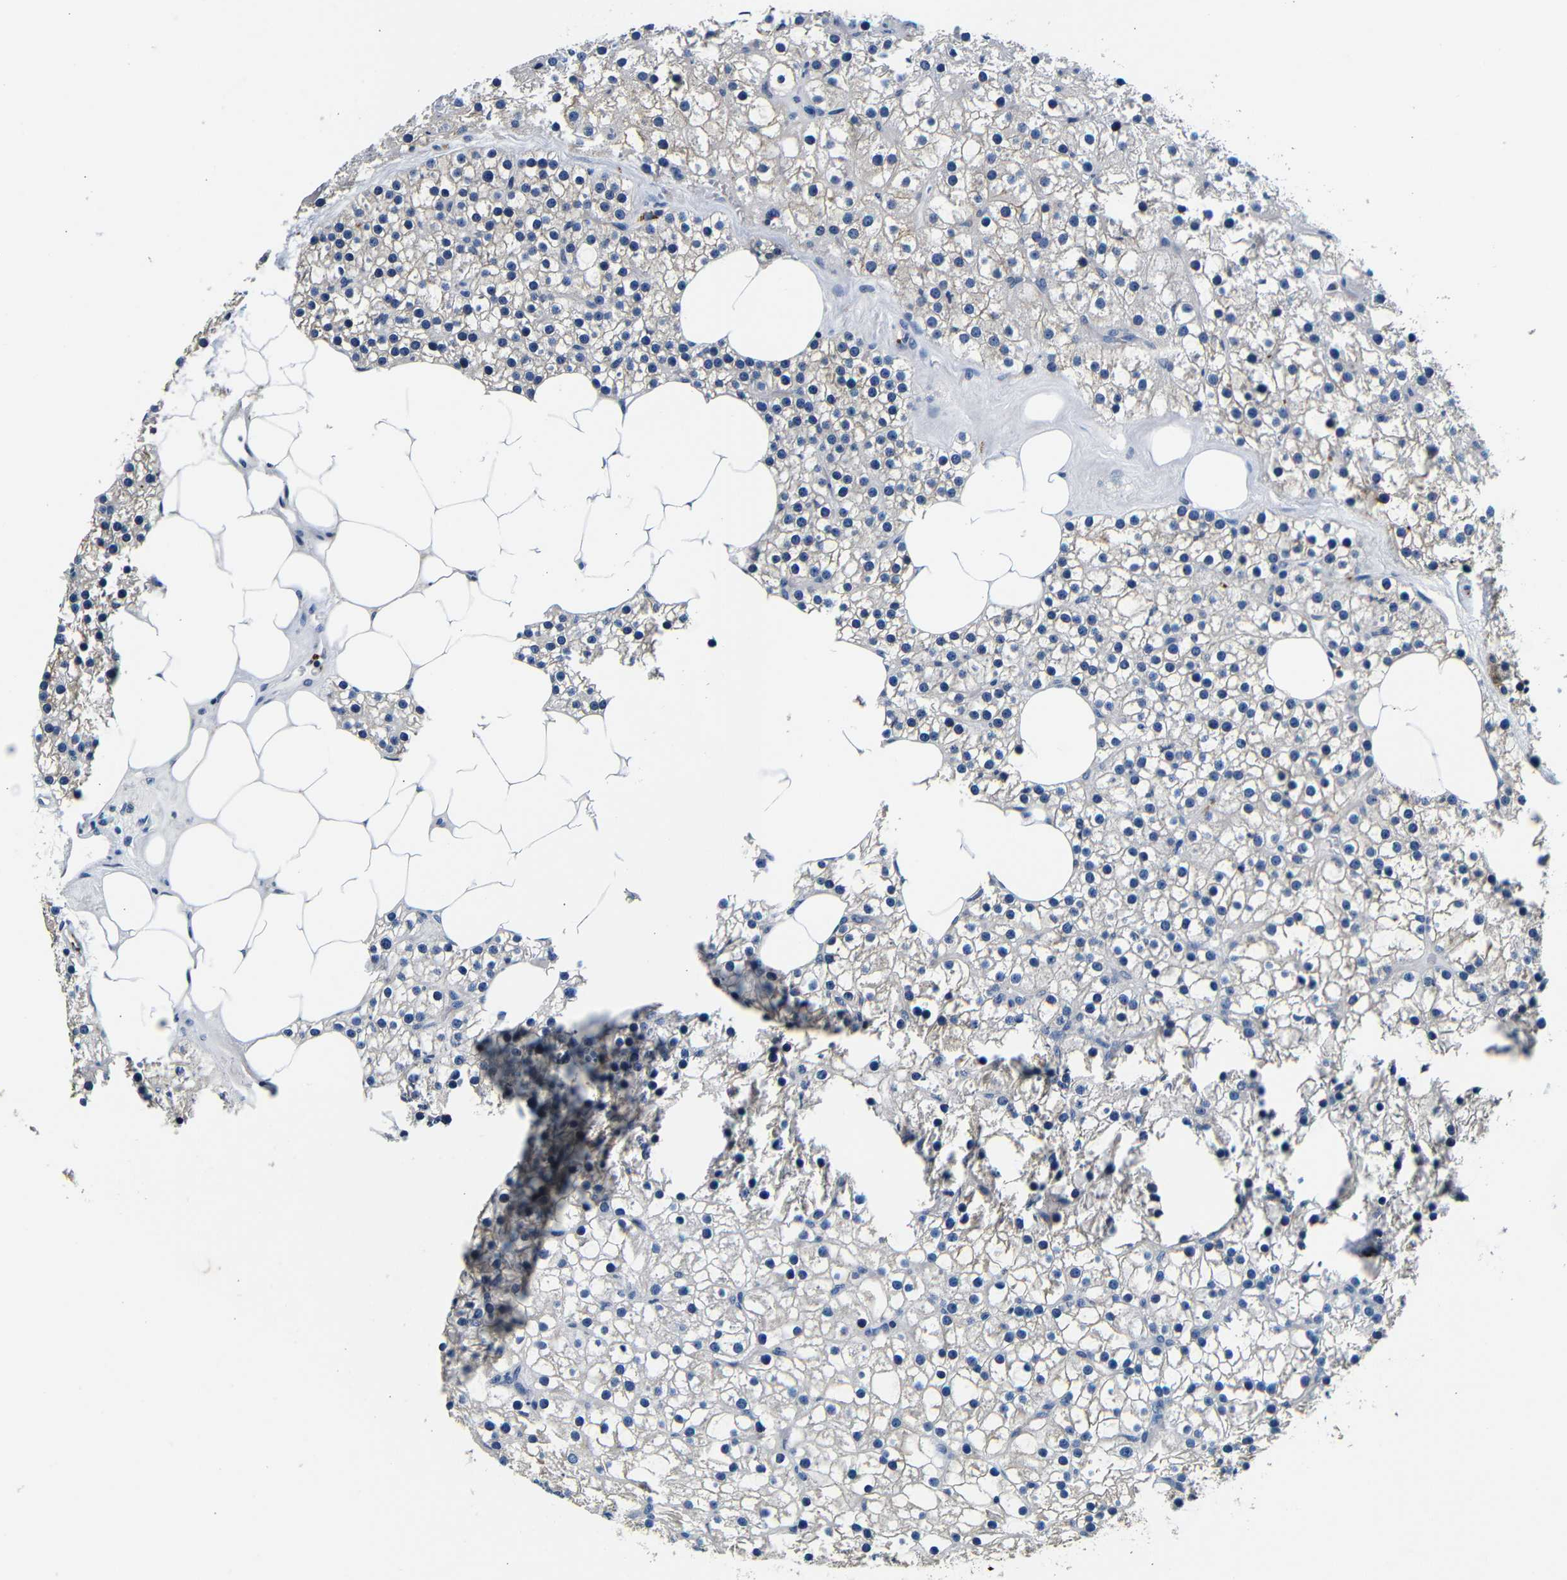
{"staining": {"intensity": "negative", "quantity": "none", "location": "none"}, "tissue": "parathyroid gland", "cell_type": "Glandular cells", "image_type": "normal", "snomed": [{"axis": "morphology", "description": "Normal tissue, NOS"}, {"axis": "morphology", "description": "Adenoma, NOS"}, {"axis": "topography", "description": "Parathyroid gland"}], "caption": "High magnification brightfield microscopy of normal parathyroid gland stained with DAB (3,3'-diaminobenzidine) (brown) and counterstained with hematoxylin (blue): glandular cells show no significant expression. (DAB IHC with hematoxylin counter stain).", "gene": "GP1BA", "patient": {"sex": "female", "age": 70}}